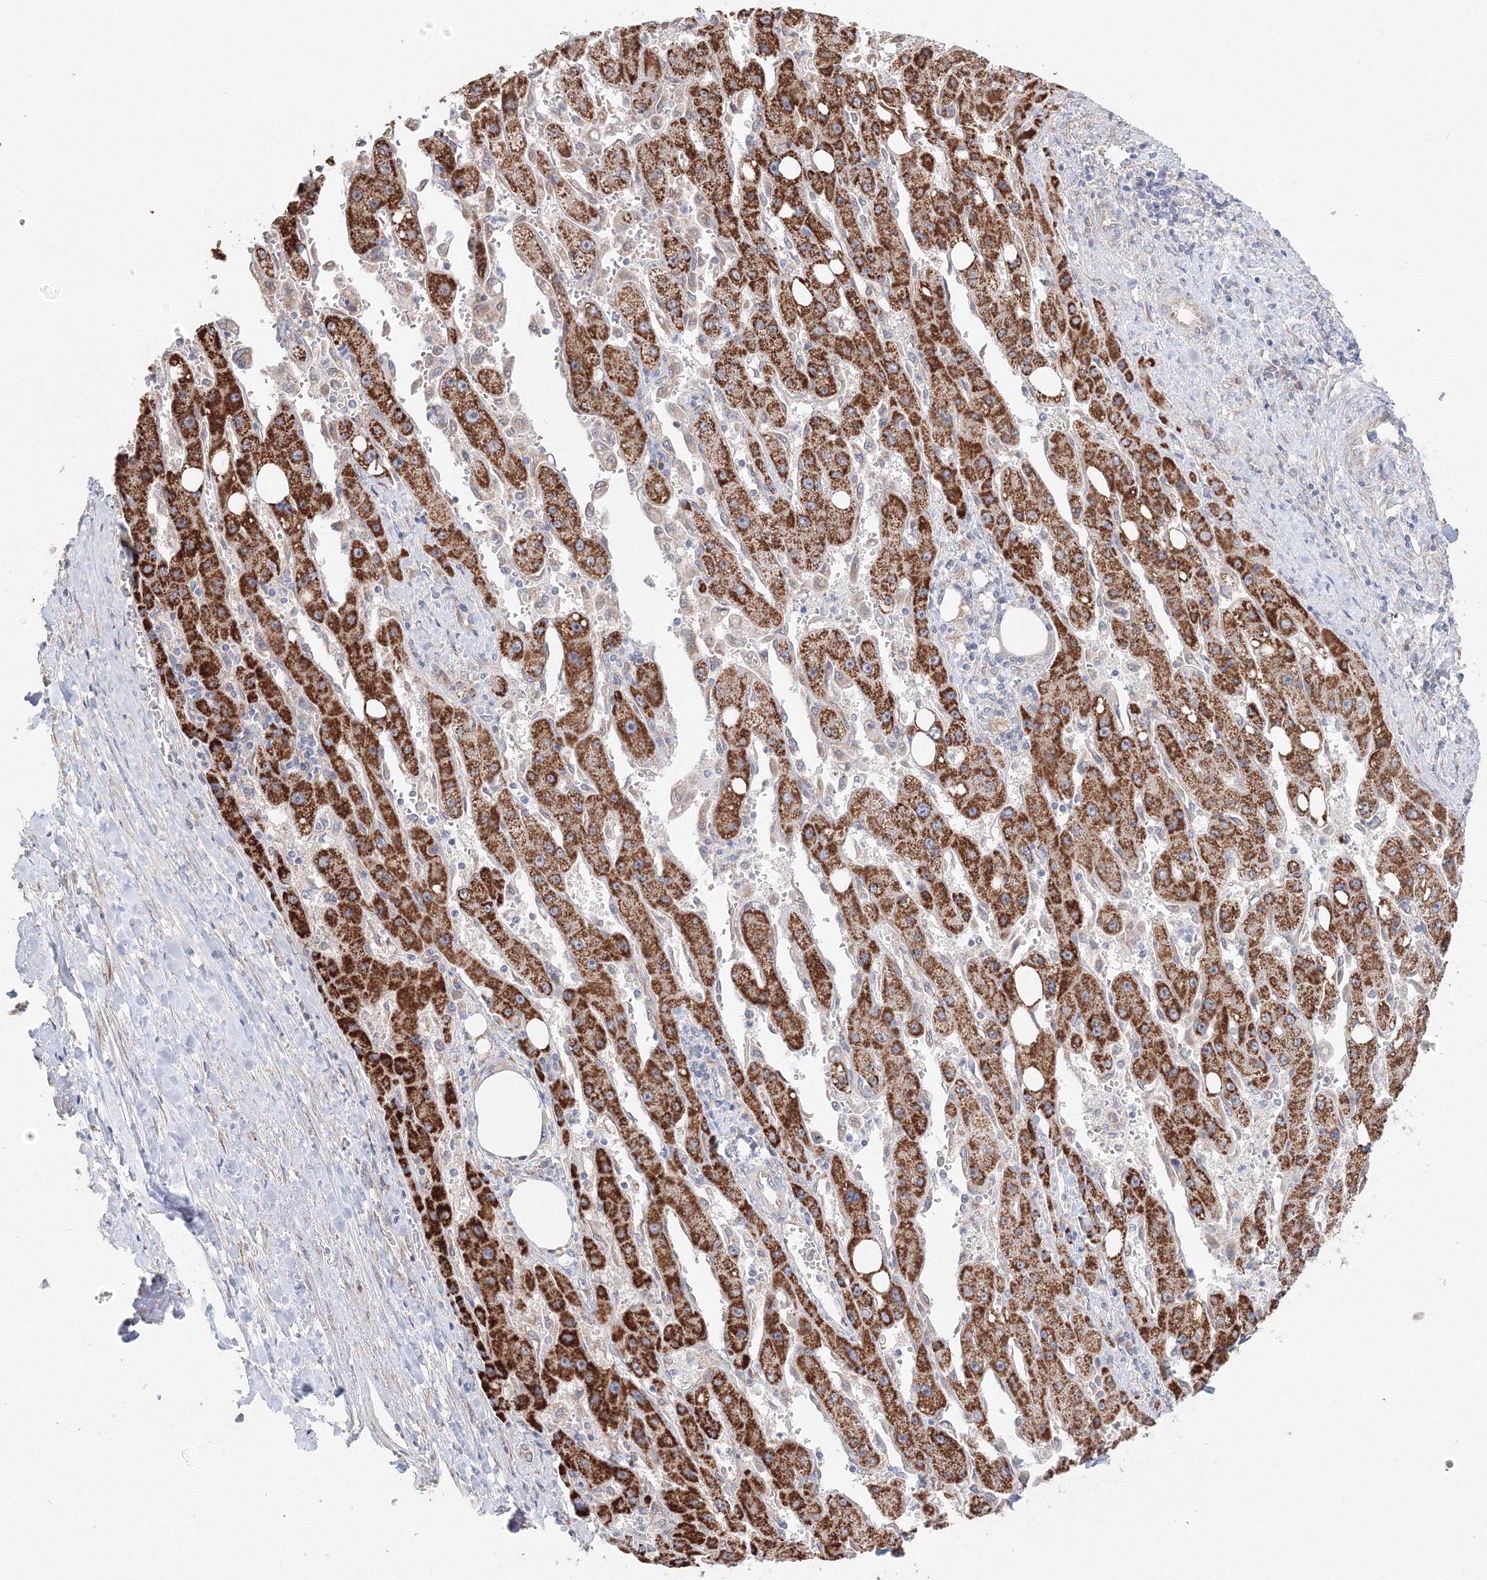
{"staining": {"intensity": "strong", "quantity": ">75%", "location": "cytoplasmic/membranous"}, "tissue": "liver cancer", "cell_type": "Tumor cells", "image_type": "cancer", "snomed": [{"axis": "morphology", "description": "Carcinoma, Hepatocellular, NOS"}, {"axis": "topography", "description": "Liver"}], "caption": "Immunohistochemistry (IHC) micrograph of neoplastic tissue: human liver cancer (hepatocellular carcinoma) stained using immunohistochemistry (IHC) exhibits high levels of strong protein expression localized specifically in the cytoplasmic/membranous of tumor cells, appearing as a cytoplasmic/membranous brown color.", "gene": "DHRS12", "patient": {"sex": "female", "age": 73}}